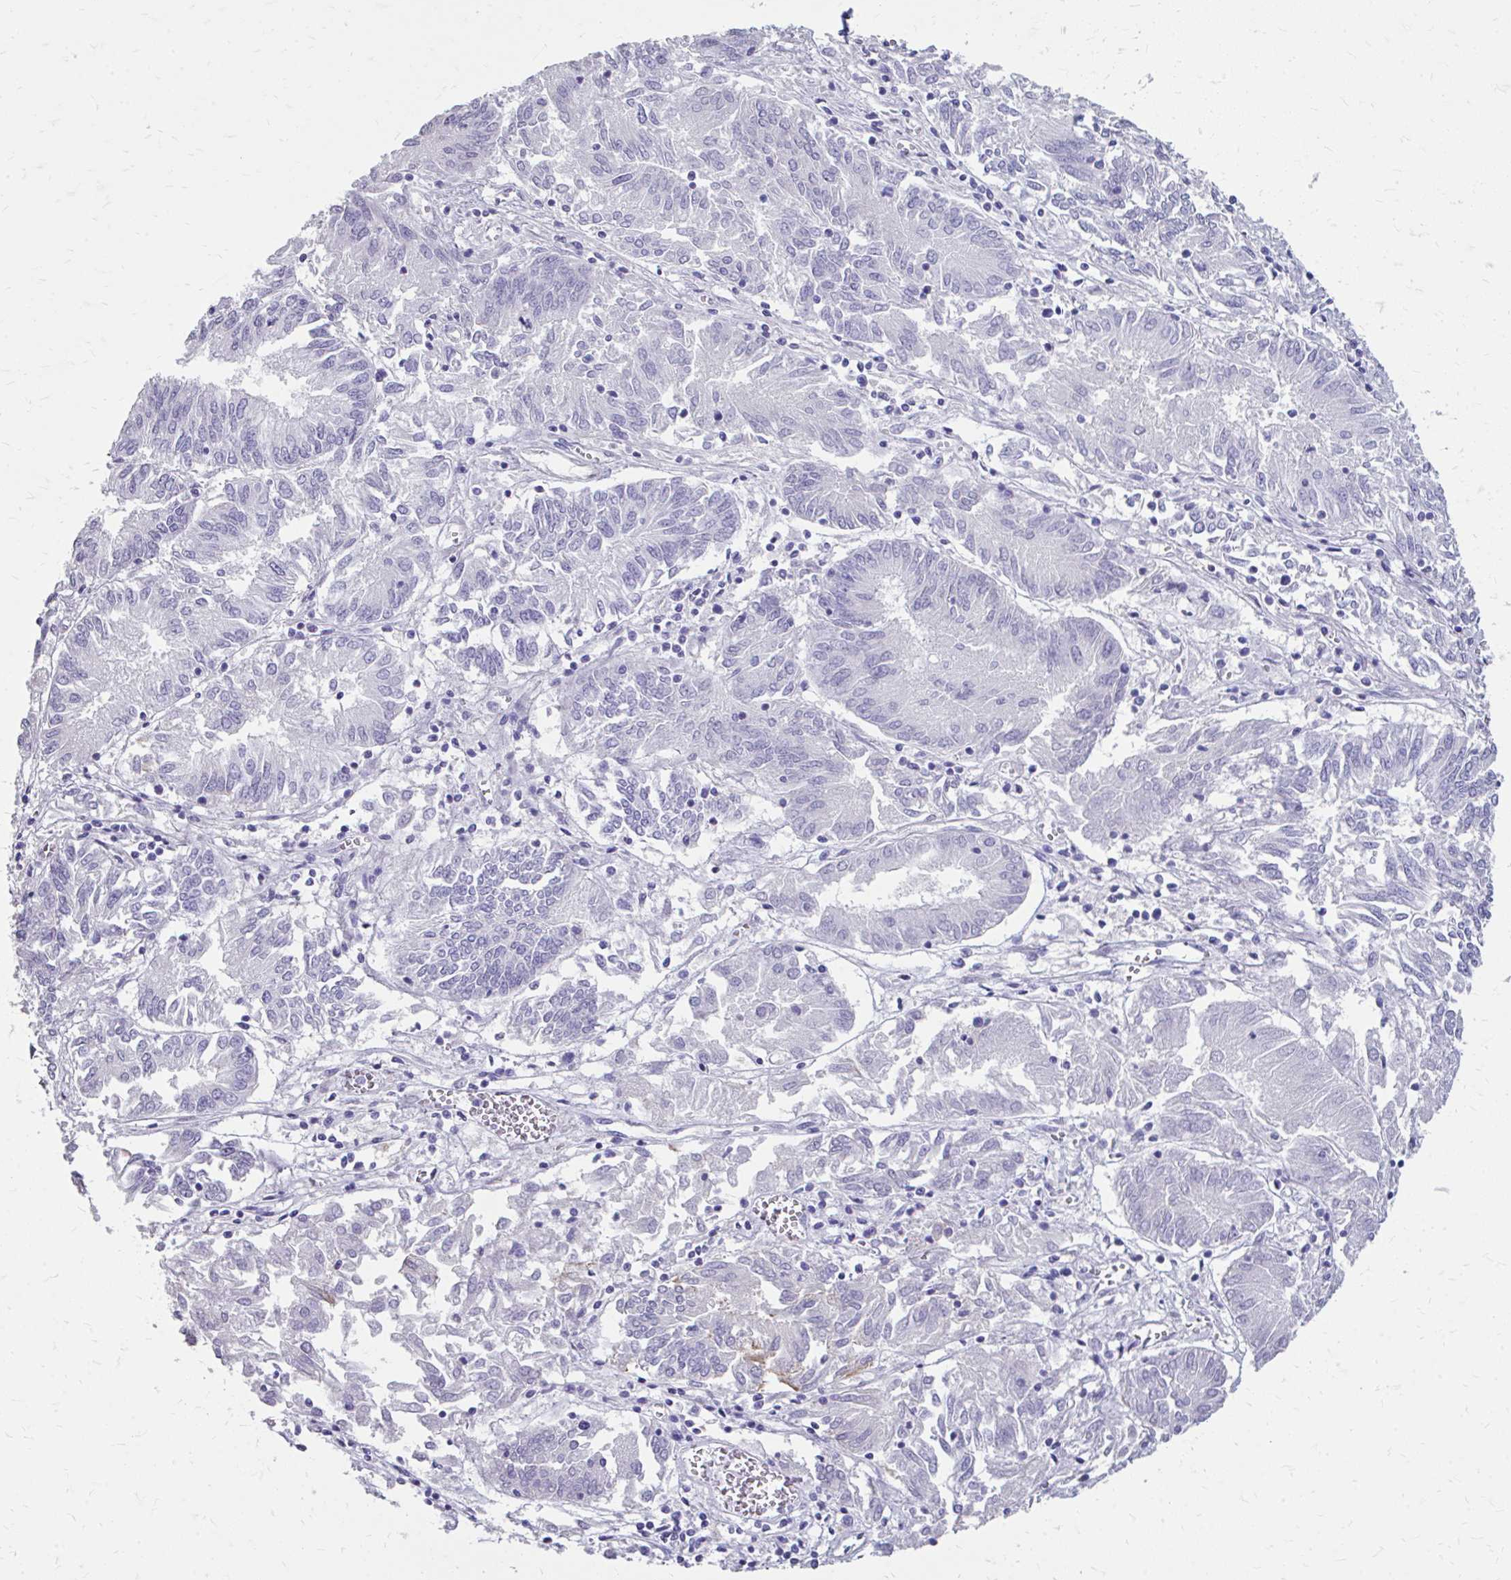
{"staining": {"intensity": "negative", "quantity": "none", "location": "none"}, "tissue": "endometrial cancer", "cell_type": "Tumor cells", "image_type": "cancer", "snomed": [{"axis": "morphology", "description": "Adenocarcinoma, NOS"}, {"axis": "topography", "description": "Endometrium"}], "caption": "Immunohistochemical staining of human endometrial adenocarcinoma reveals no significant positivity in tumor cells.", "gene": "CFH", "patient": {"sex": "female", "age": 54}}